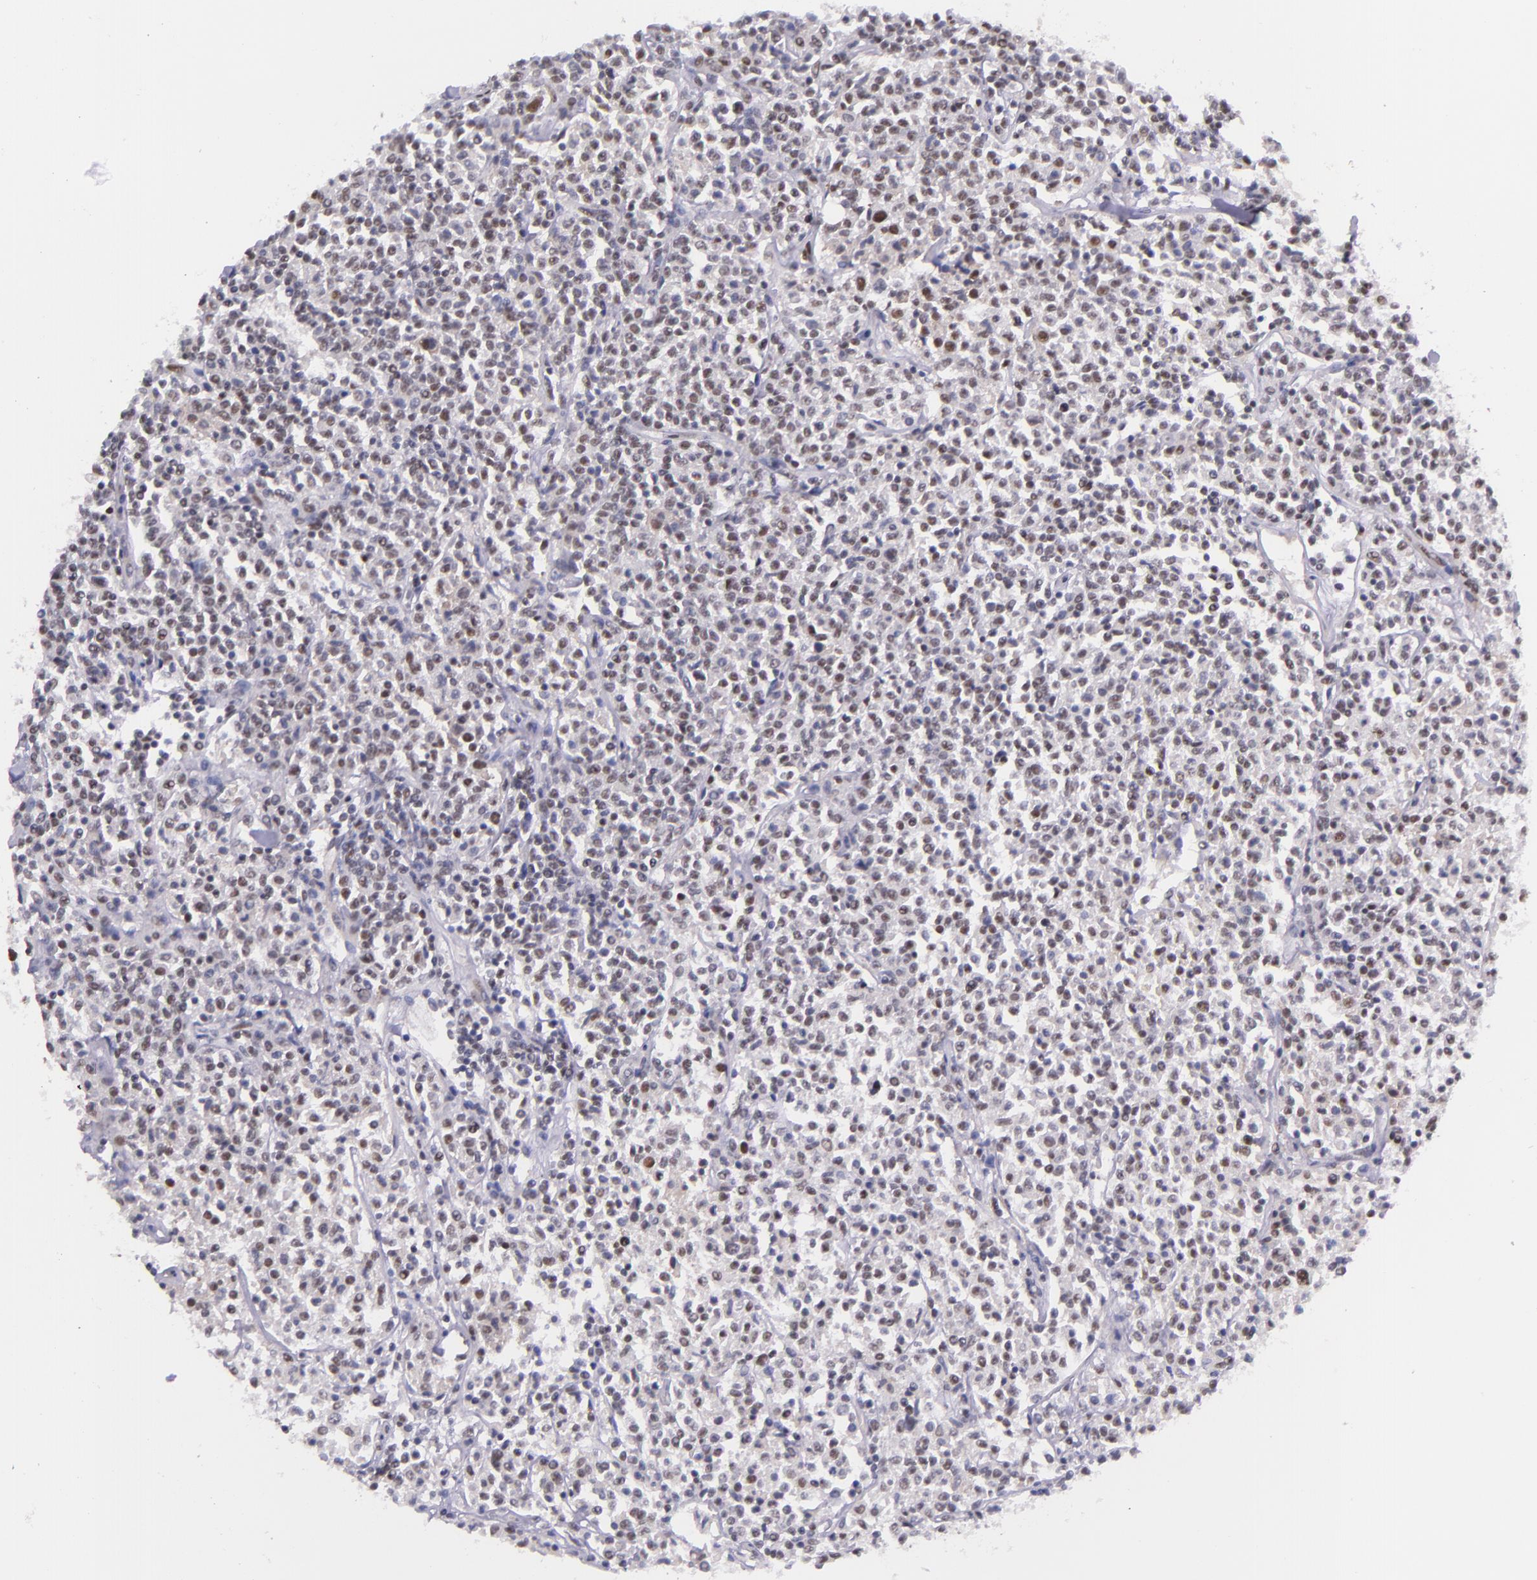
{"staining": {"intensity": "weak", "quantity": "25%-75%", "location": "nuclear"}, "tissue": "lymphoma", "cell_type": "Tumor cells", "image_type": "cancer", "snomed": [{"axis": "morphology", "description": "Malignant lymphoma, non-Hodgkin's type, Low grade"}, {"axis": "topography", "description": "Small intestine"}], "caption": "This is an image of IHC staining of lymphoma, which shows weak expression in the nuclear of tumor cells.", "gene": "GPKOW", "patient": {"sex": "female", "age": 59}}